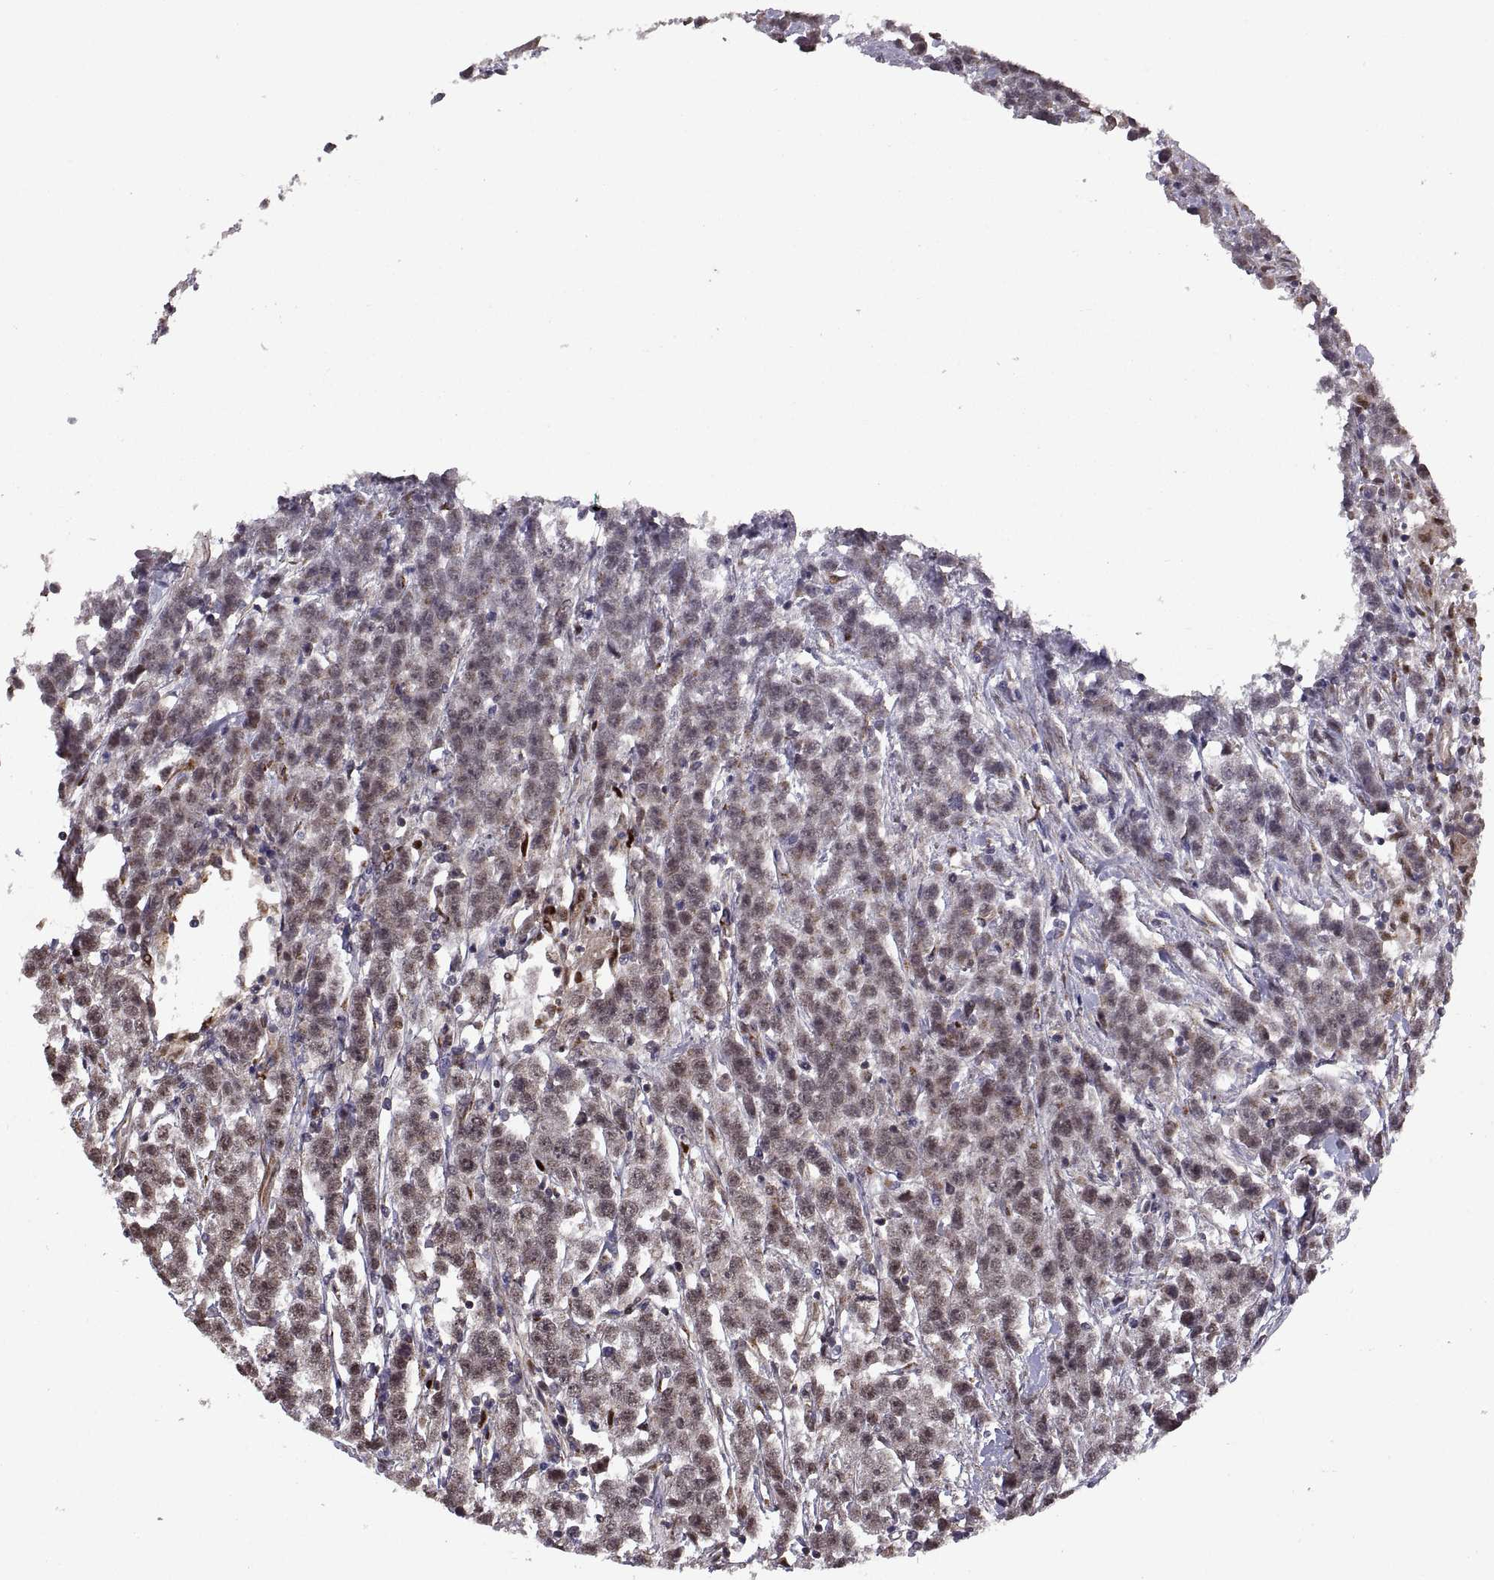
{"staining": {"intensity": "weak", "quantity": "25%-75%", "location": "cytoplasmic/membranous"}, "tissue": "testis cancer", "cell_type": "Tumor cells", "image_type": "cancer", "snomed": [{"axis": "morphology", "description": "Seminoma, NOS"}, {"axis": "topography", "description": "Testis"}], "caption": "Immunohistochemical staining of seminoma (testis) exhibits low levels of weak cytoplasmic/membranous staining in about 25%-75% of tumor cells. (DAB (3,3'-diaminobenzidine) IHC with brightfield microscopy, high magnification).", "gene": "ARRB1", "patient": {"sex": "male", "age": 59}}